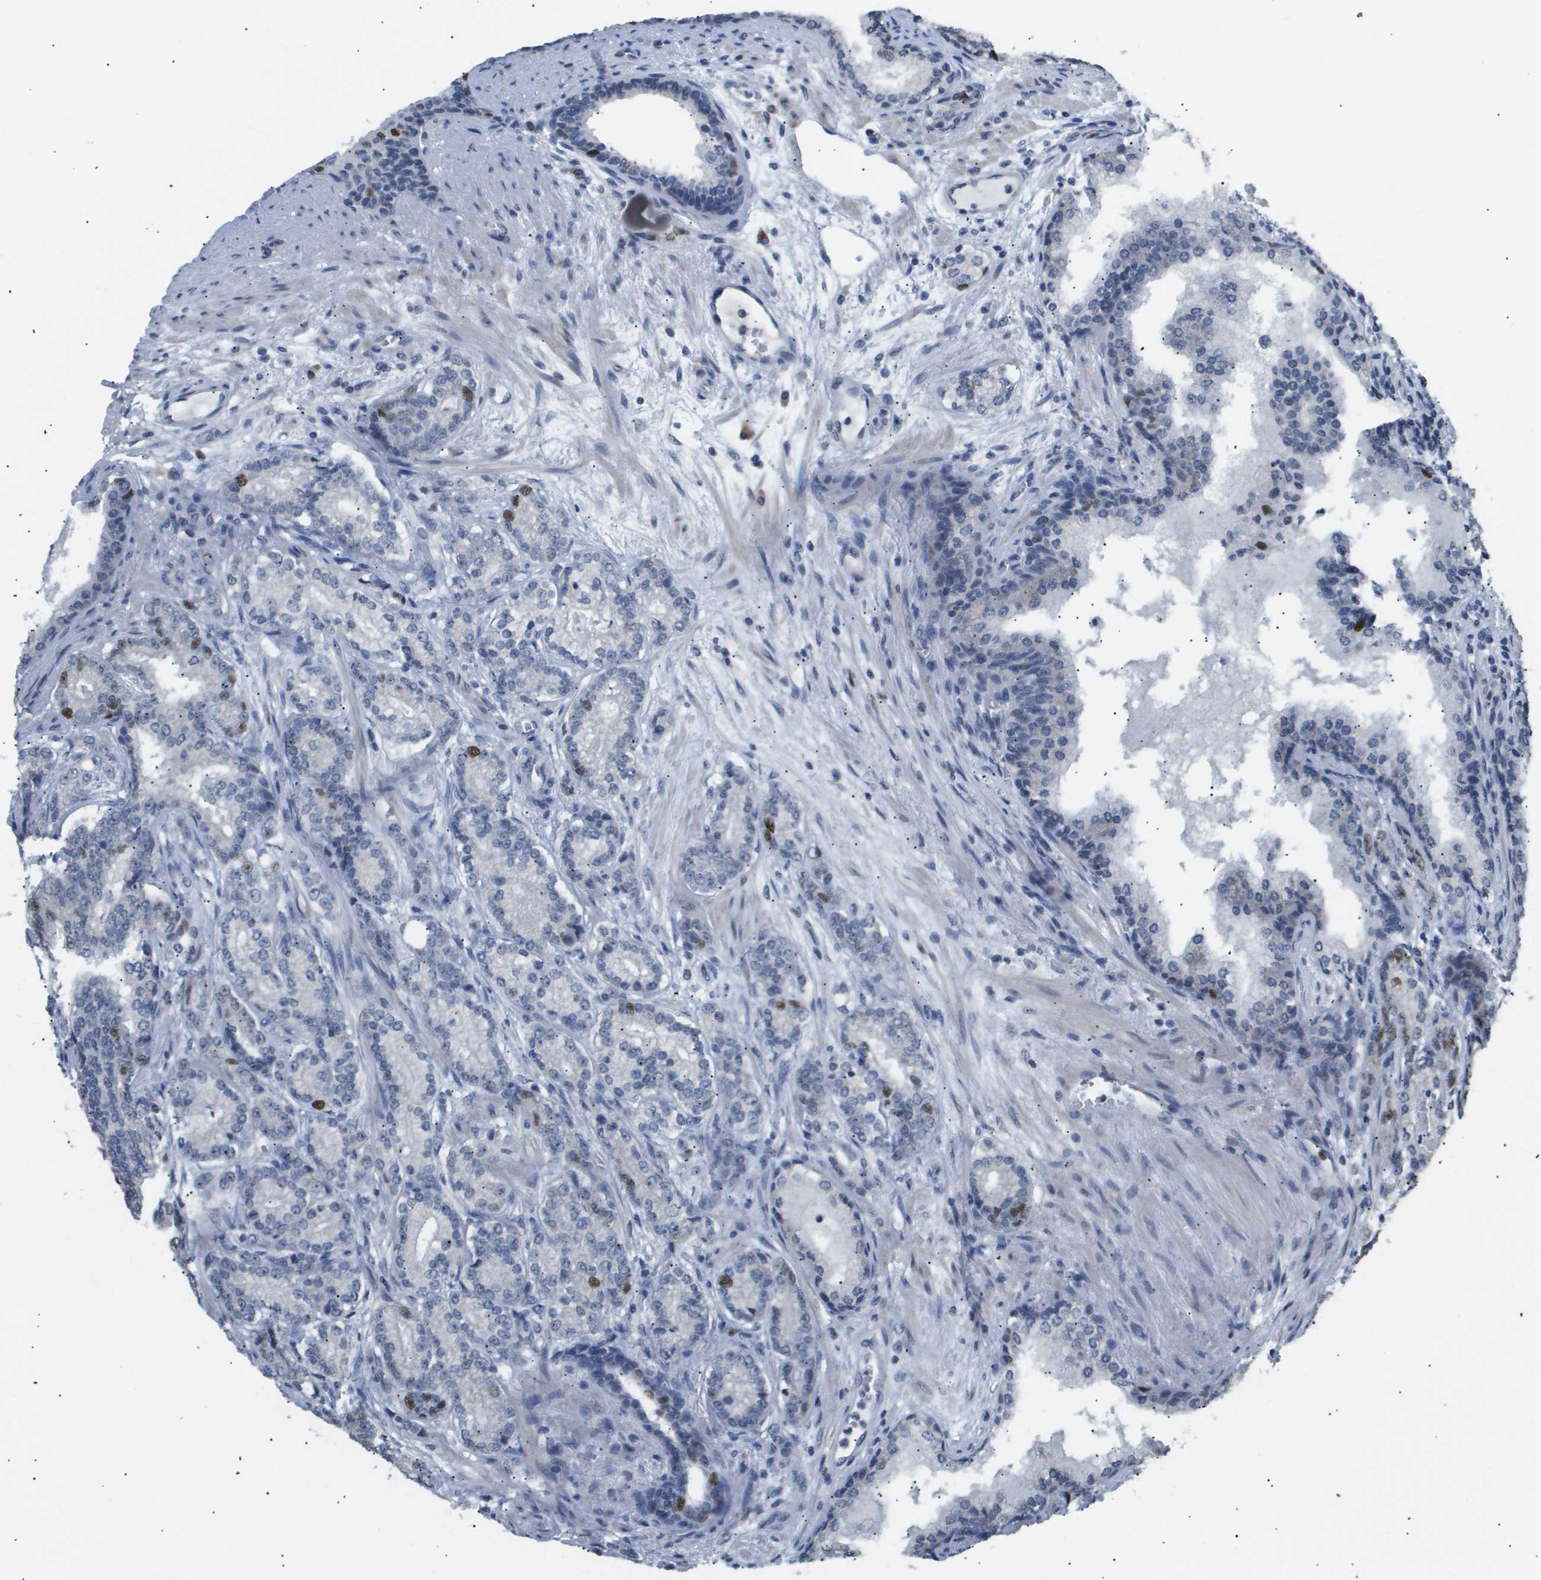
{"staining": {"intensity": "strong", "quantity": "<25%", "location": "nuclear"}, "tissue": "prostate cancer", "cell_type": "Tumor cells", "image_type": "cancer", "snomed": [{"axis": "morphology", "description": "Adenocarcinoma, High grade"}, {"axis": "topography", "description": "Prostate"}], "caption": "Brown immunohistochemical staining in adenocarcinoma (high-grade) (prostate) displays strong nuclear positivity in about <25% of tumor cells.", "gene": "ANAPC2", "patient": {"sex": "male", "age": 61}}